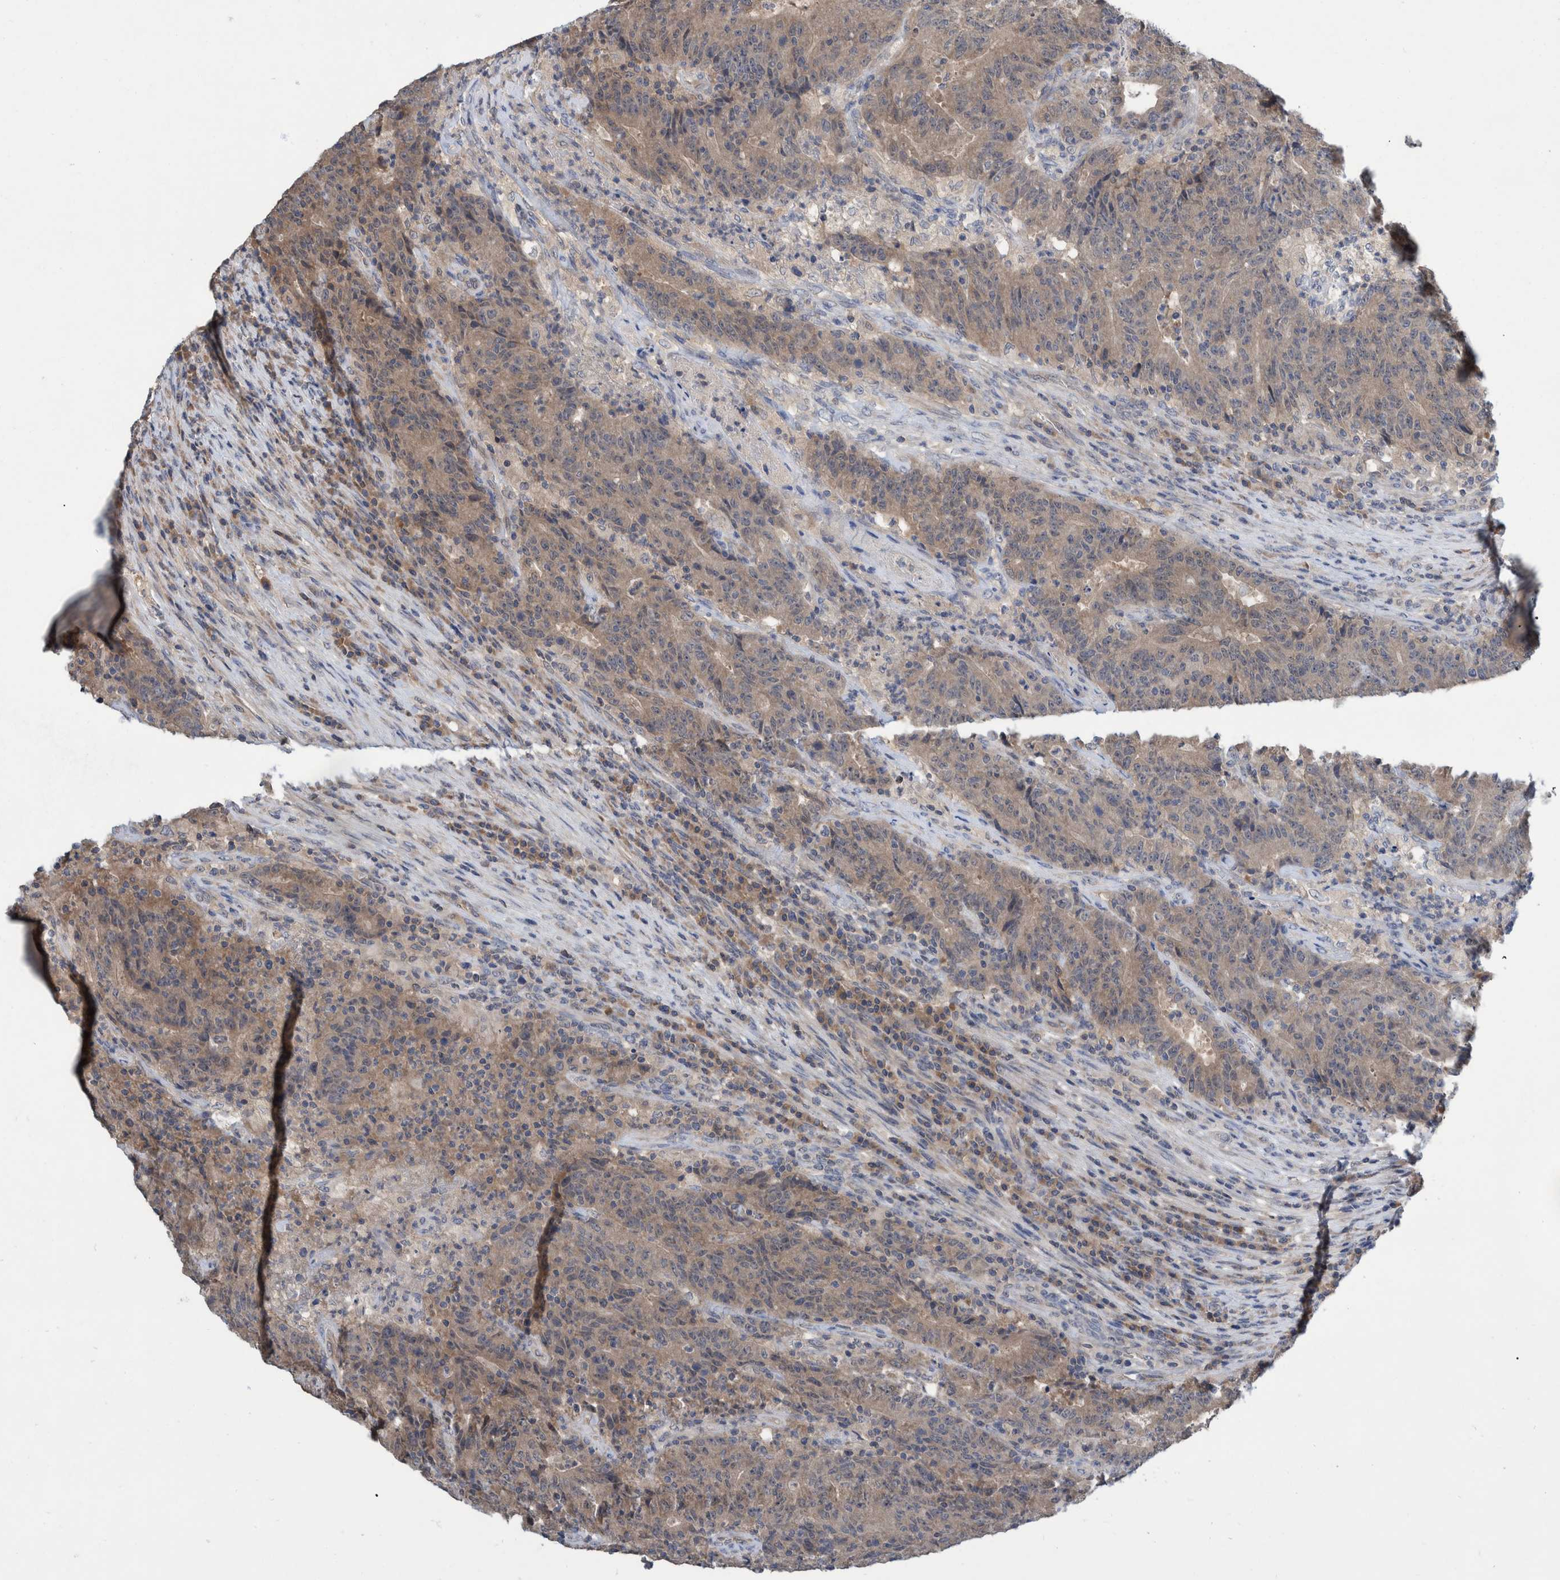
{"staining": {"intensity": "moderate", "quantity": "25%-75%", "location": "cytoplasmic/membranous"}, "tissue": "colorectal cancer", "cell_type": "Tumor cells", "image_type": "cancer", "snomed": [{"axis": "morphology", "description": "Normal tissue, NOS"}, {"axis": "morphology", "description": "Adenocarcinoma, NOS"}, {"axis": "topography", "description": "Colon"}], "caption": "Colorectal cancer (adenocarcinoma) was stained to show a protein in brown. There is medium levels of moderate cytoplasmic/membranous expression in approximately 25%-75% of tumor cells.", "gene": "PLPBP", "patient": {"sex": "female", "age": 75}}